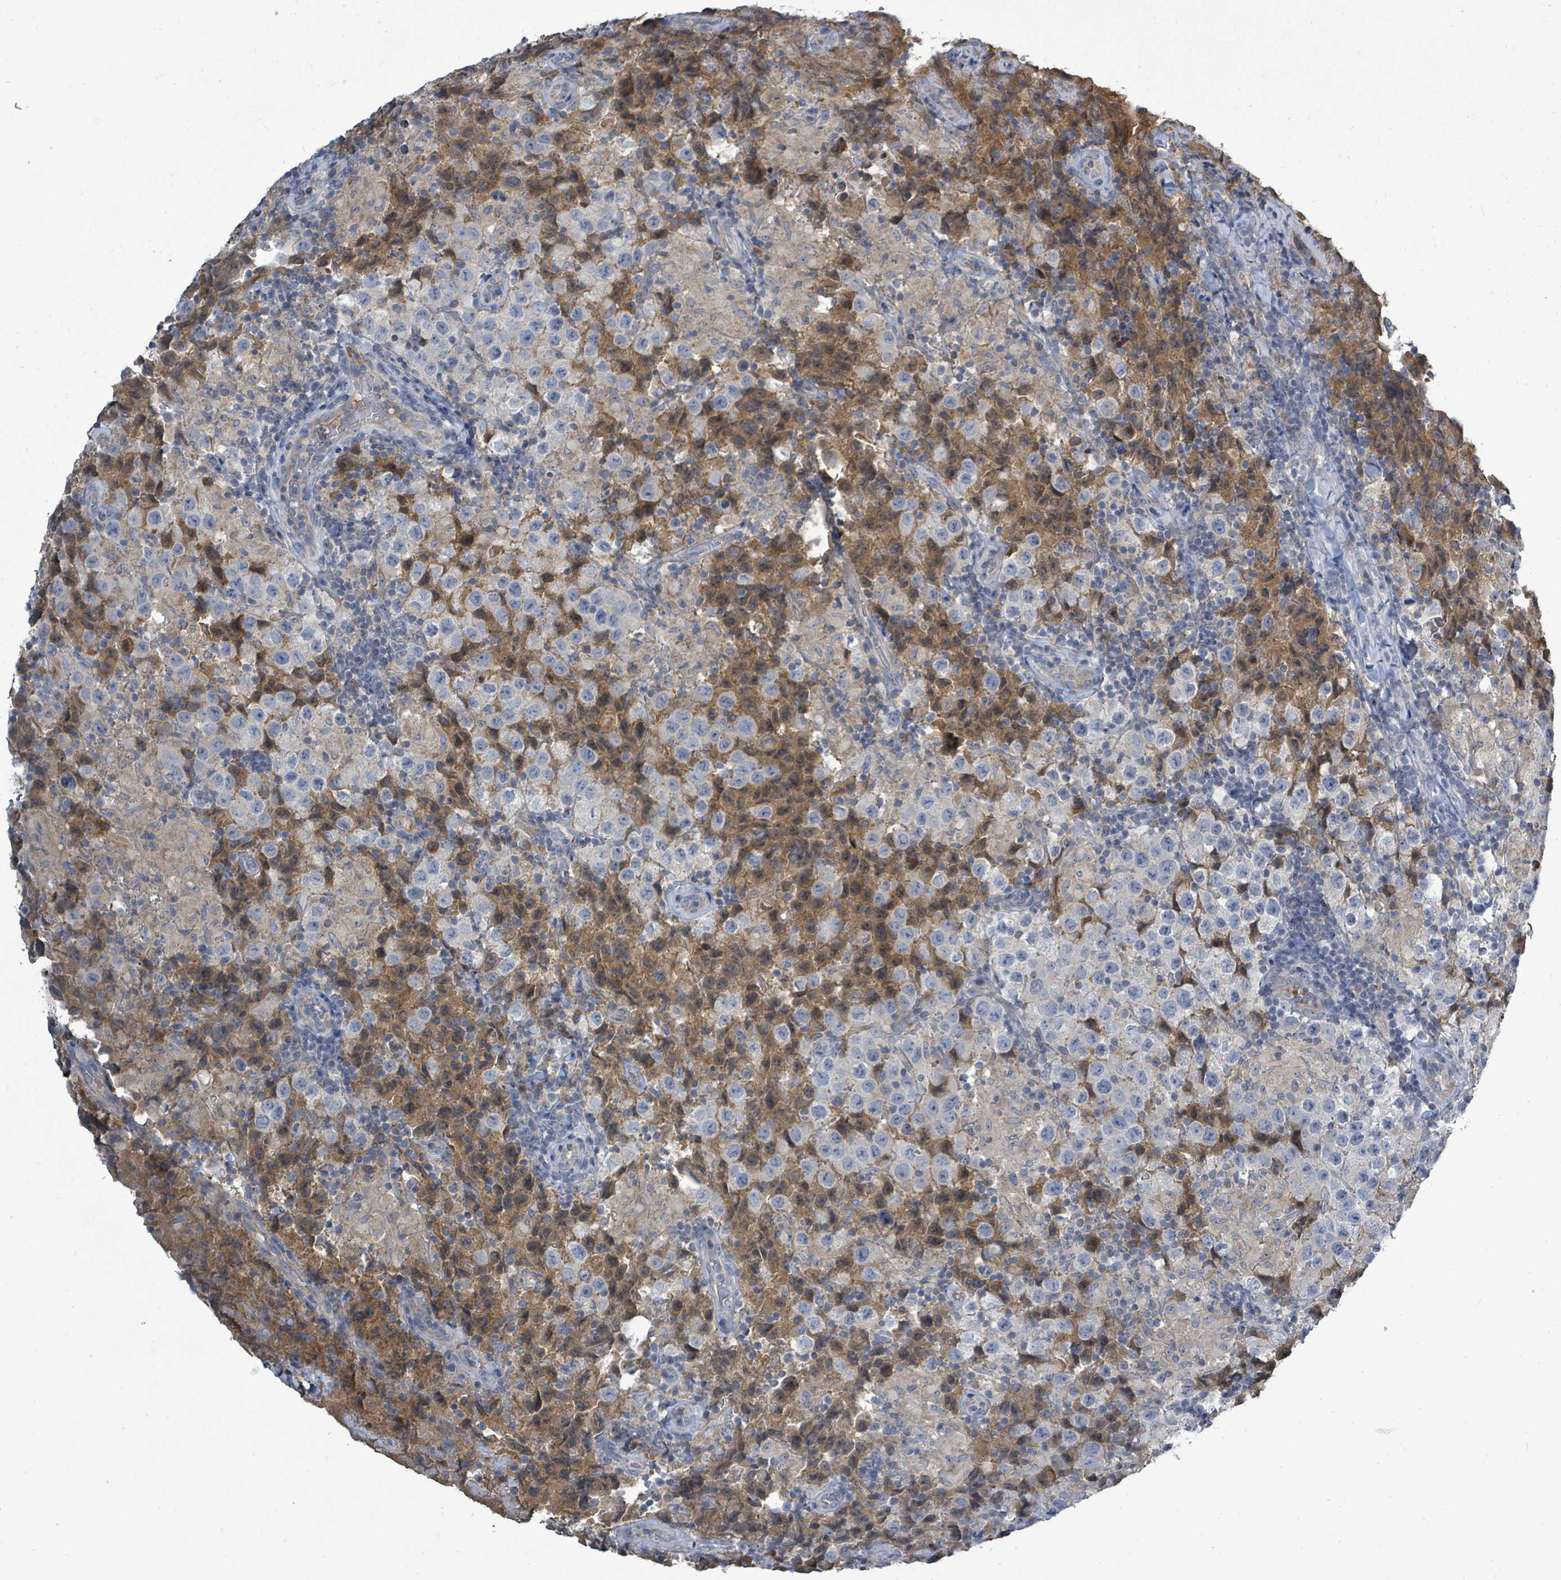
{"staining": {"intensity": "negative", "quantity": "none", "location": "none"}, "tissue": "testis cancer", "cell_type": "Tumor cells", "image_type": "cancer", "snomed": [{"axis": "morphology", "description": "Seminoma, NOS"}, {"axis": "morphology", "description": "Carcinoma, Embryonal, NOS"}, {"axis": "topography", "description": "Testis"}], "caption": "There is no significant expression in tumor cells of testis embryonal carcinoma.", "gene": "SLC25A23", "patient": {"sex": "male", "age": 41}}